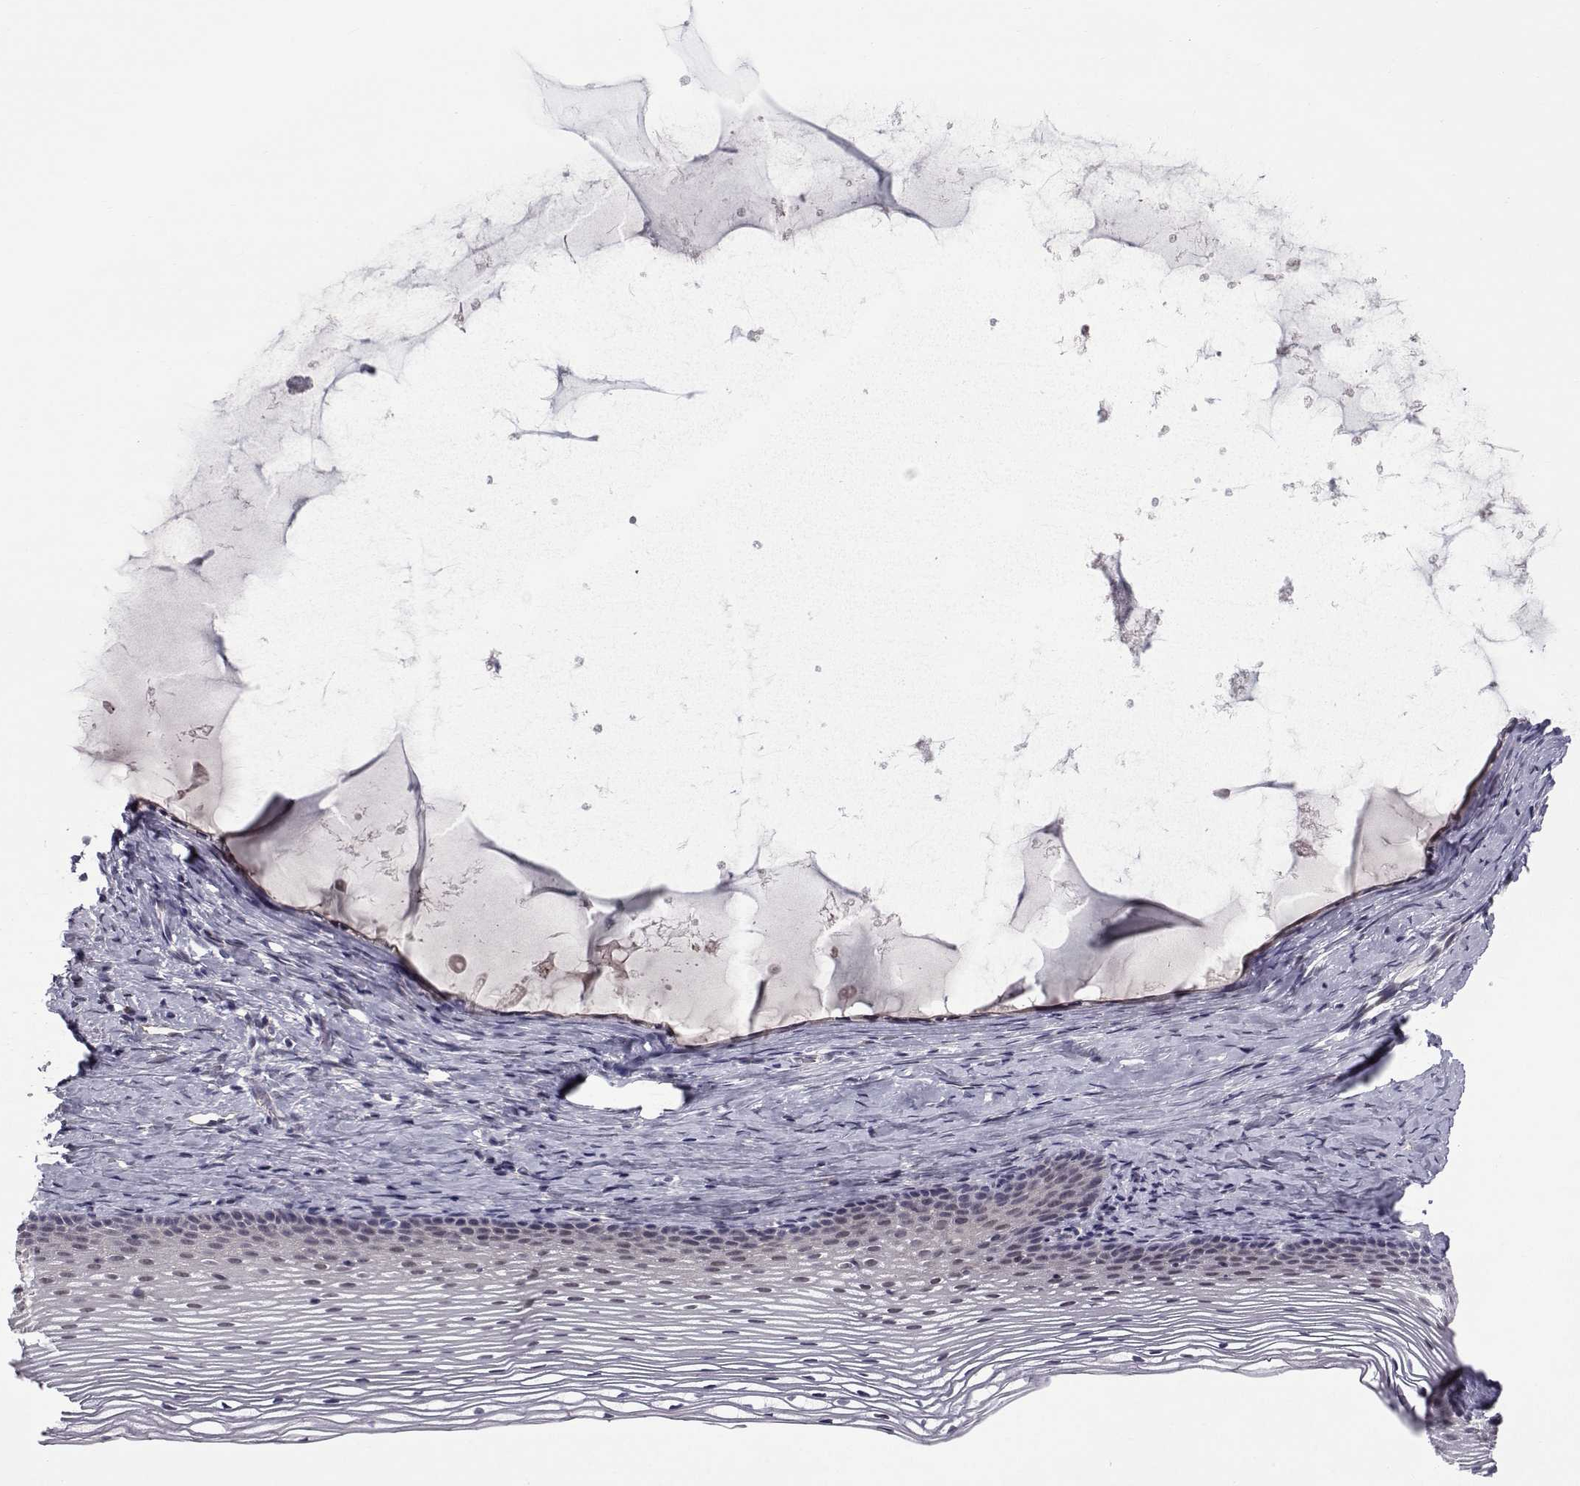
{"staining": {"intensity": "negative", "quantity": "none", "location": "none"}, "tissue": "cervix", "cell_type": "Glandular cells", "image_type": "normal", "snomed": [{"axis": "morphology", "description": "Normal tissue, NOS"}, {"axis": "topography", "description": "Cervix"}], "caption": "Cervix was stained to show a protein in brown. There is no significant staining in glandular cells. (Immunohistochemistry (ihc), brightfield microscopy, high magnification).", "gene": "RBM24", "patient": {"sex": "female", "age": 39}}